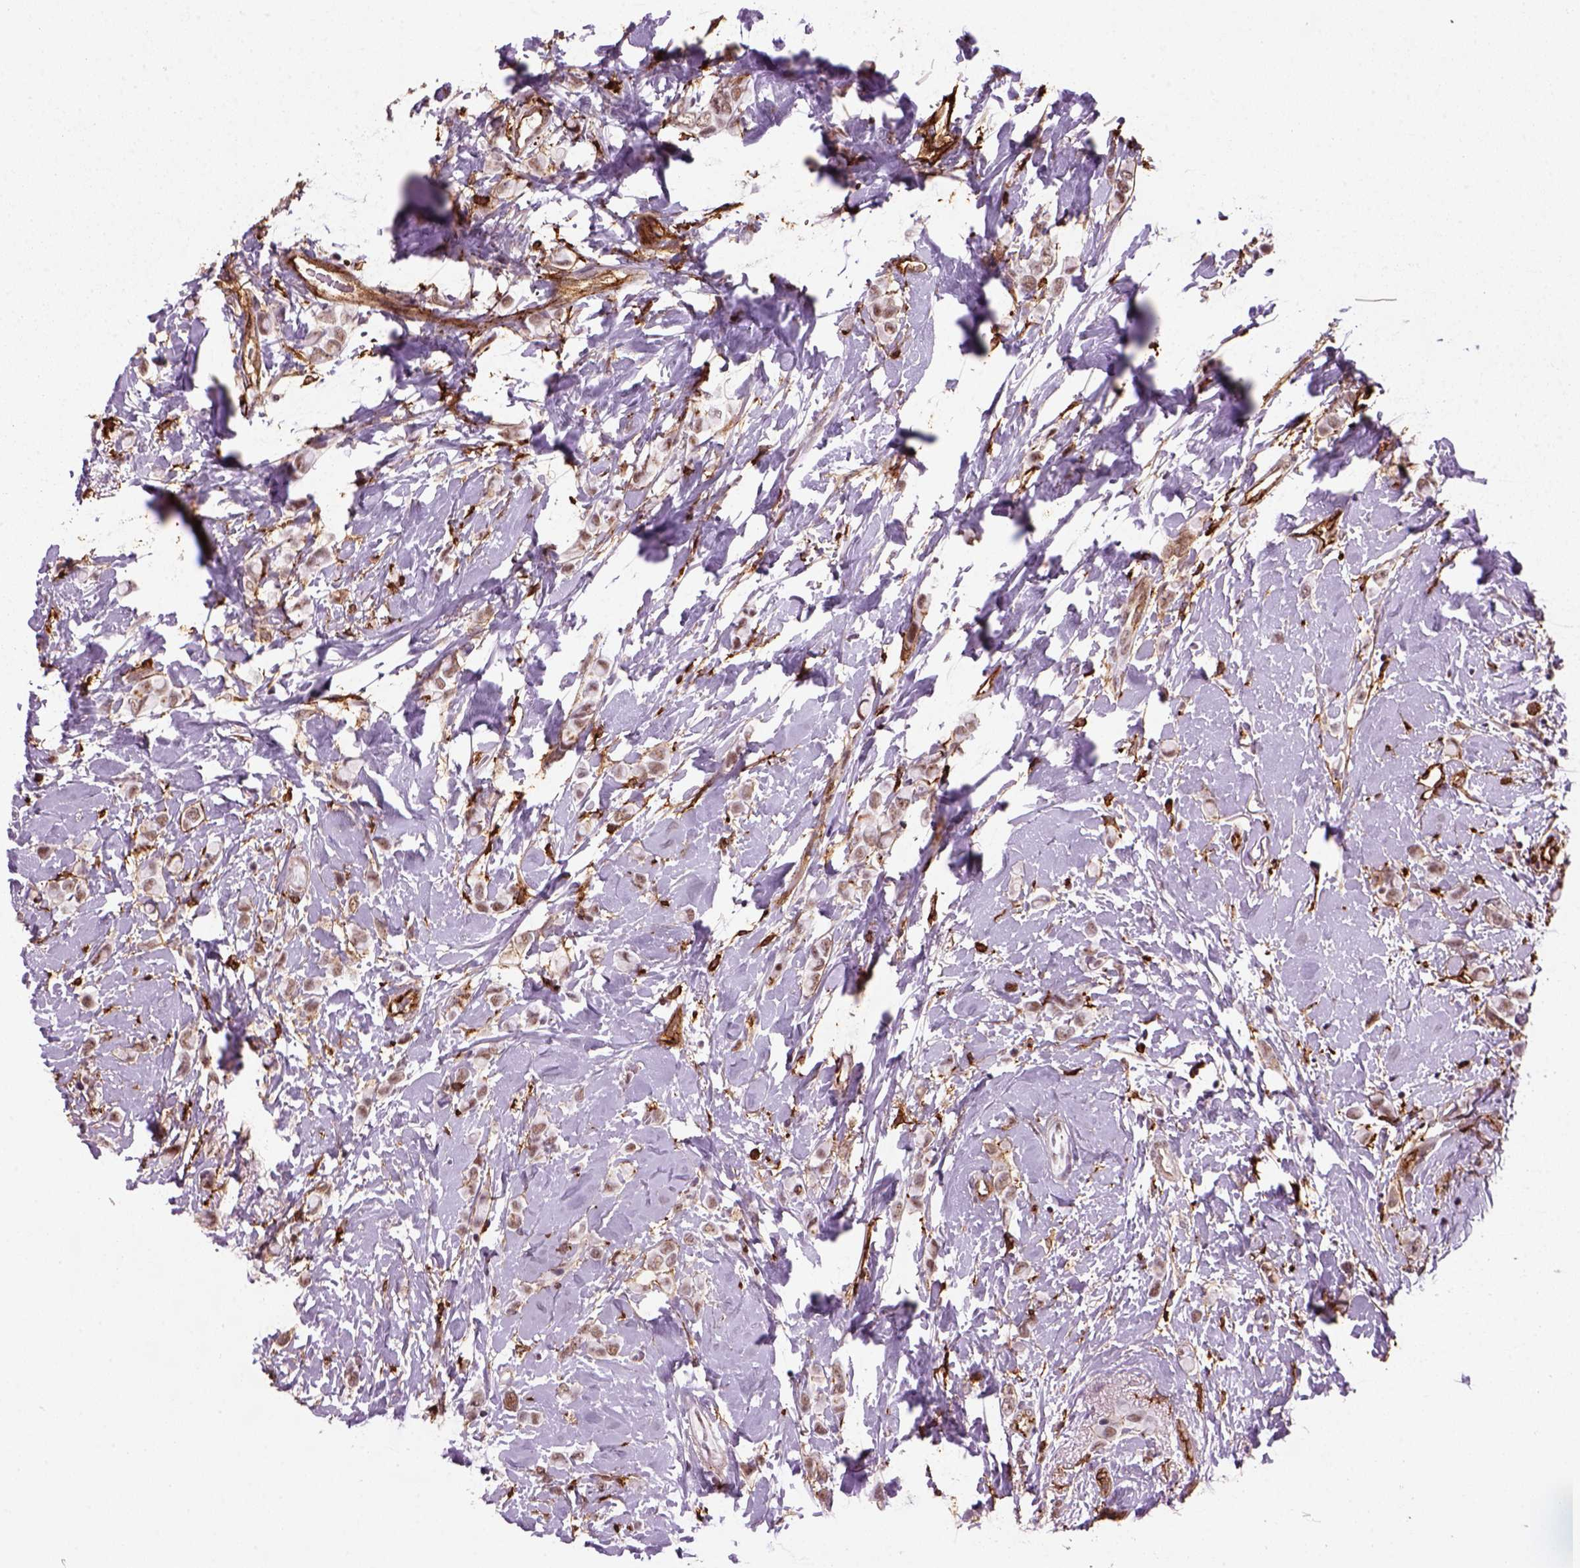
{"staining": {"intensity": "weak", "quantity": "25%-75%", "location": "nuclear"}, "tissue": "breast cancer", "cell_type": "Tumor cells", "image_type": "cancer", "snomed": [{"axis": "morphology", "description": "Lobular carcinoma"}, {"axis": "topography", "description": "Breast"}], "caption": "Immunohistochemistry (IHC) of human breast cancer exhibits low levels of weak nuclear positivity in approximately 25%-75% of tumor cells.", "gene": "MARCKS", "patient": {"sex": "female", "age": 66}}